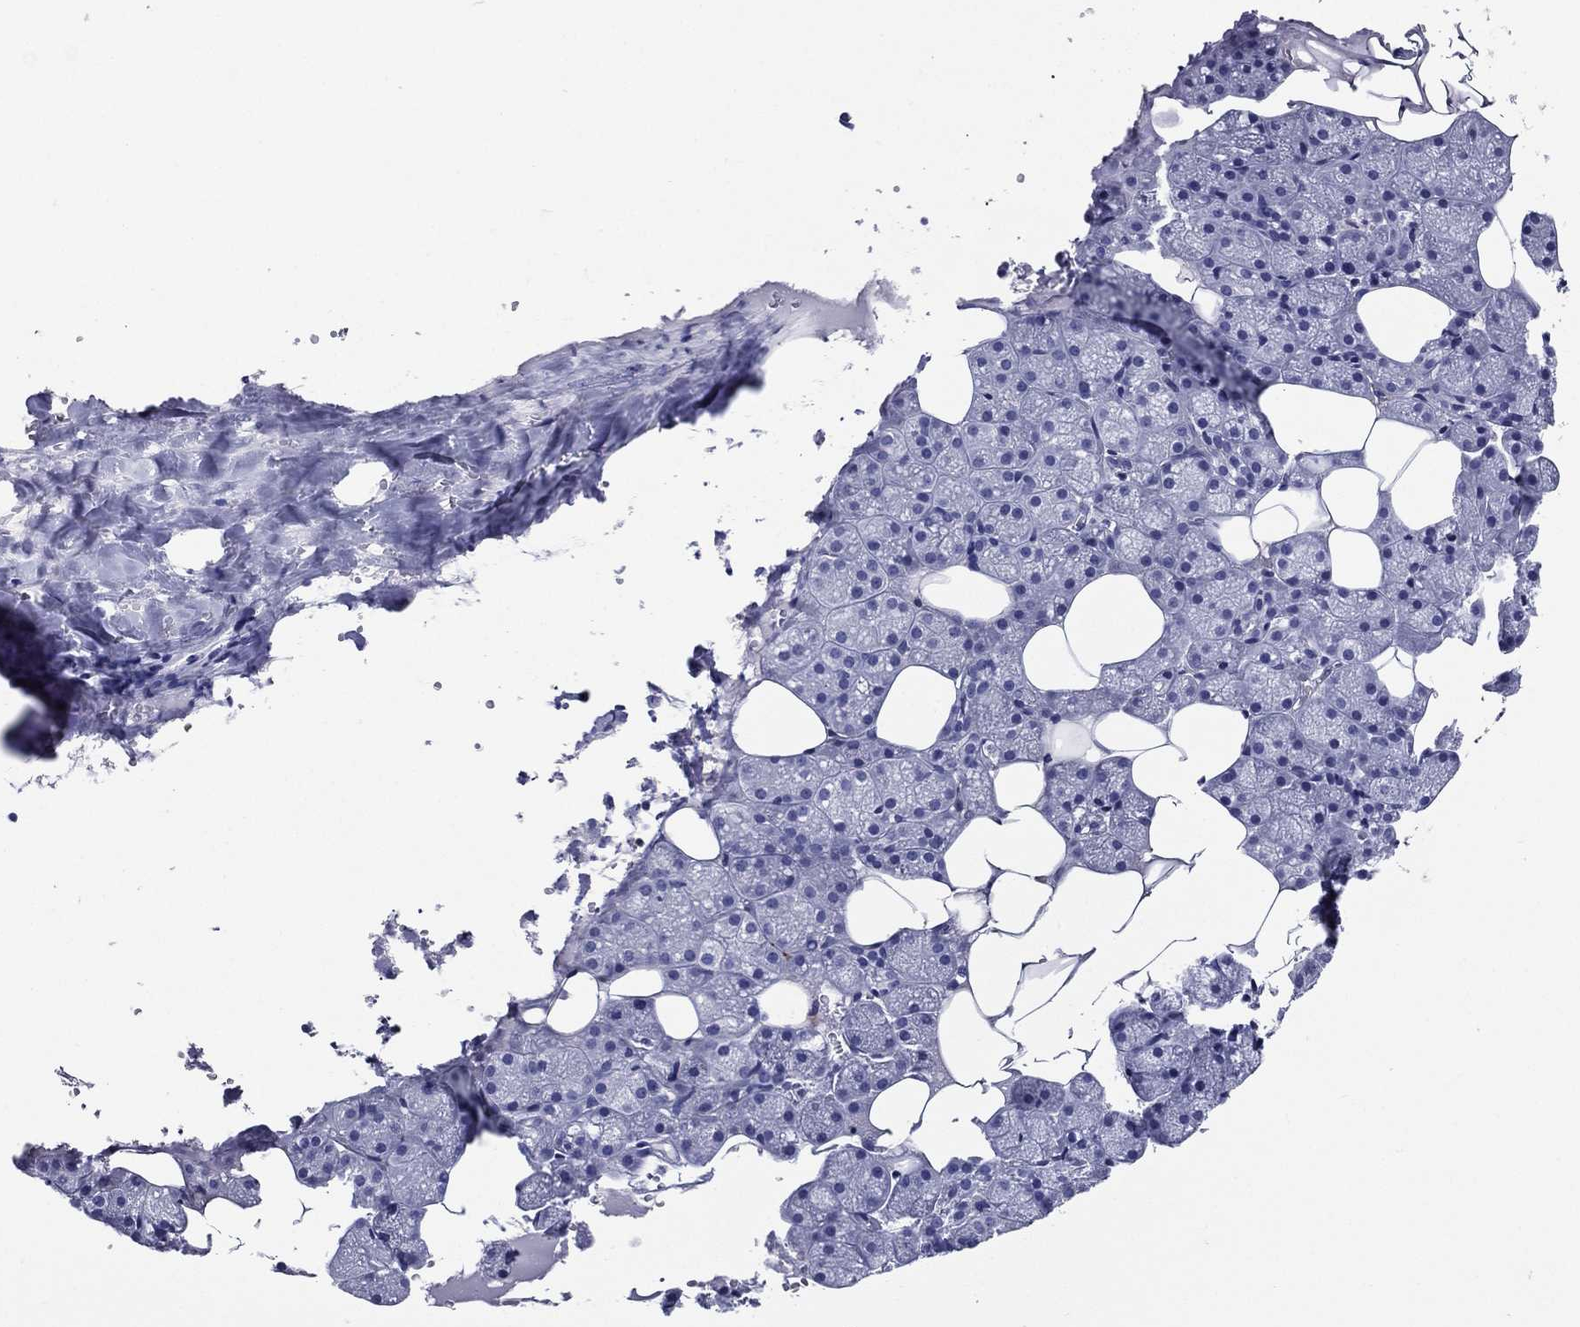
{"staining": {"intensity": "negative", "quantity": "none", "location": "none"}, "tissue": "salivary gland", "cell_type": "Glandular cells", "image_type": "normal", "snomed": [{"axis": "morphology", "description": "Normal tissue, NOS"}, {"axis": "topography", "description": "Salivary gland"}], "caption": "IHC histopathology image of normal salivary gland stained for a protein (brown), which shows no positivity in glandular cells.", "gene": "ACE2", "patient": {"sex": "male", "age": 38}}